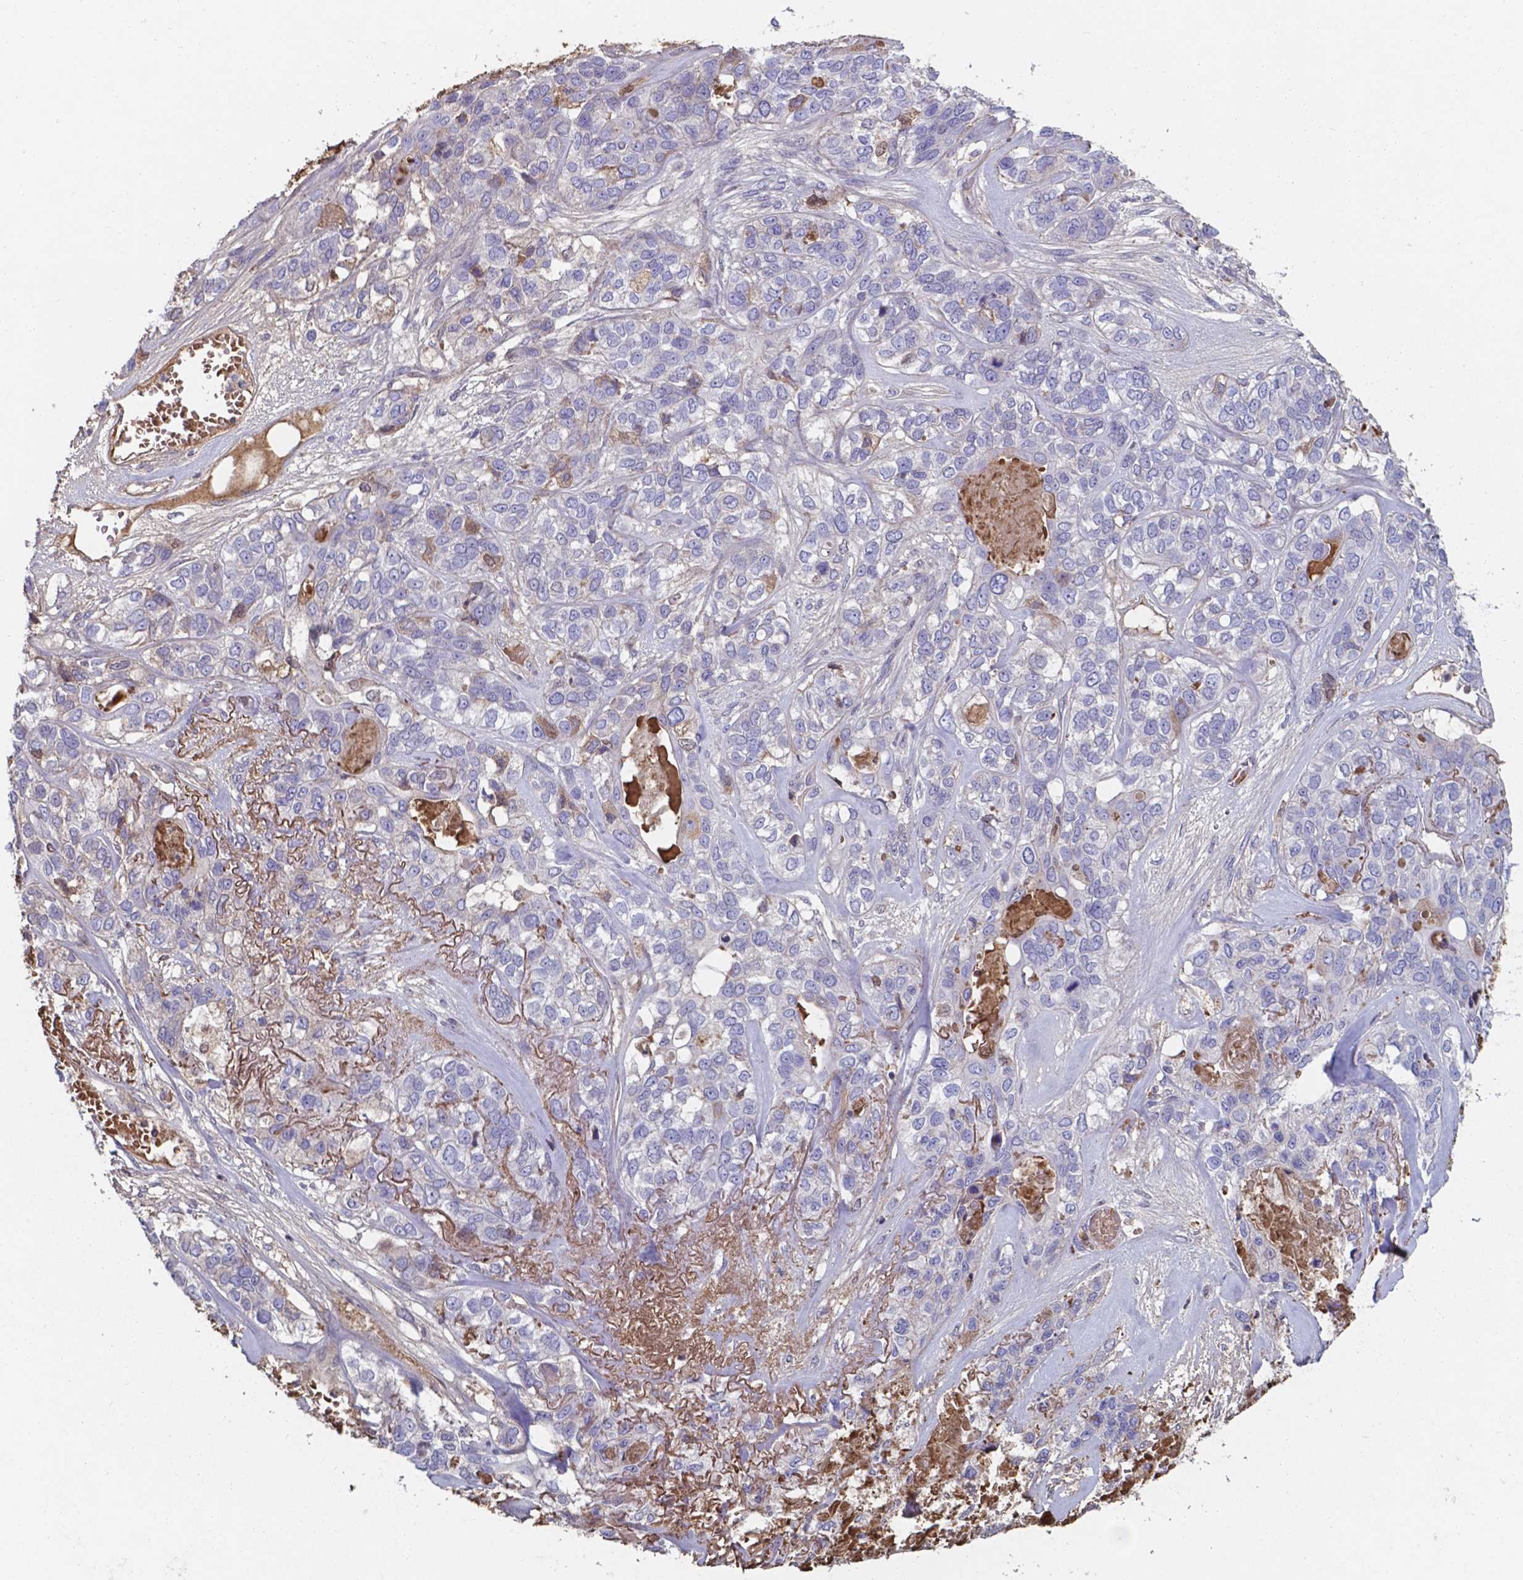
{"staining": {"intensity": "negative", "quantity": "none", "location": "none"}, "tissue": "lung cancer", "cell_type": "Tumor cells", "image_type": "cancer", "snomed": [{"axis": "morphology", "description": "Squamous cell carcinoma, NOS"}, {"axis": "topography", "description": "Lung"}], "caption": "DAB (3,3'-diaminobenzidine) immunohistochemical staining of lung cancer exhibits no significant positivity in tumor cells.", "gene": "SERPINA1", "patient": {"sex": "female", "age": 70}}